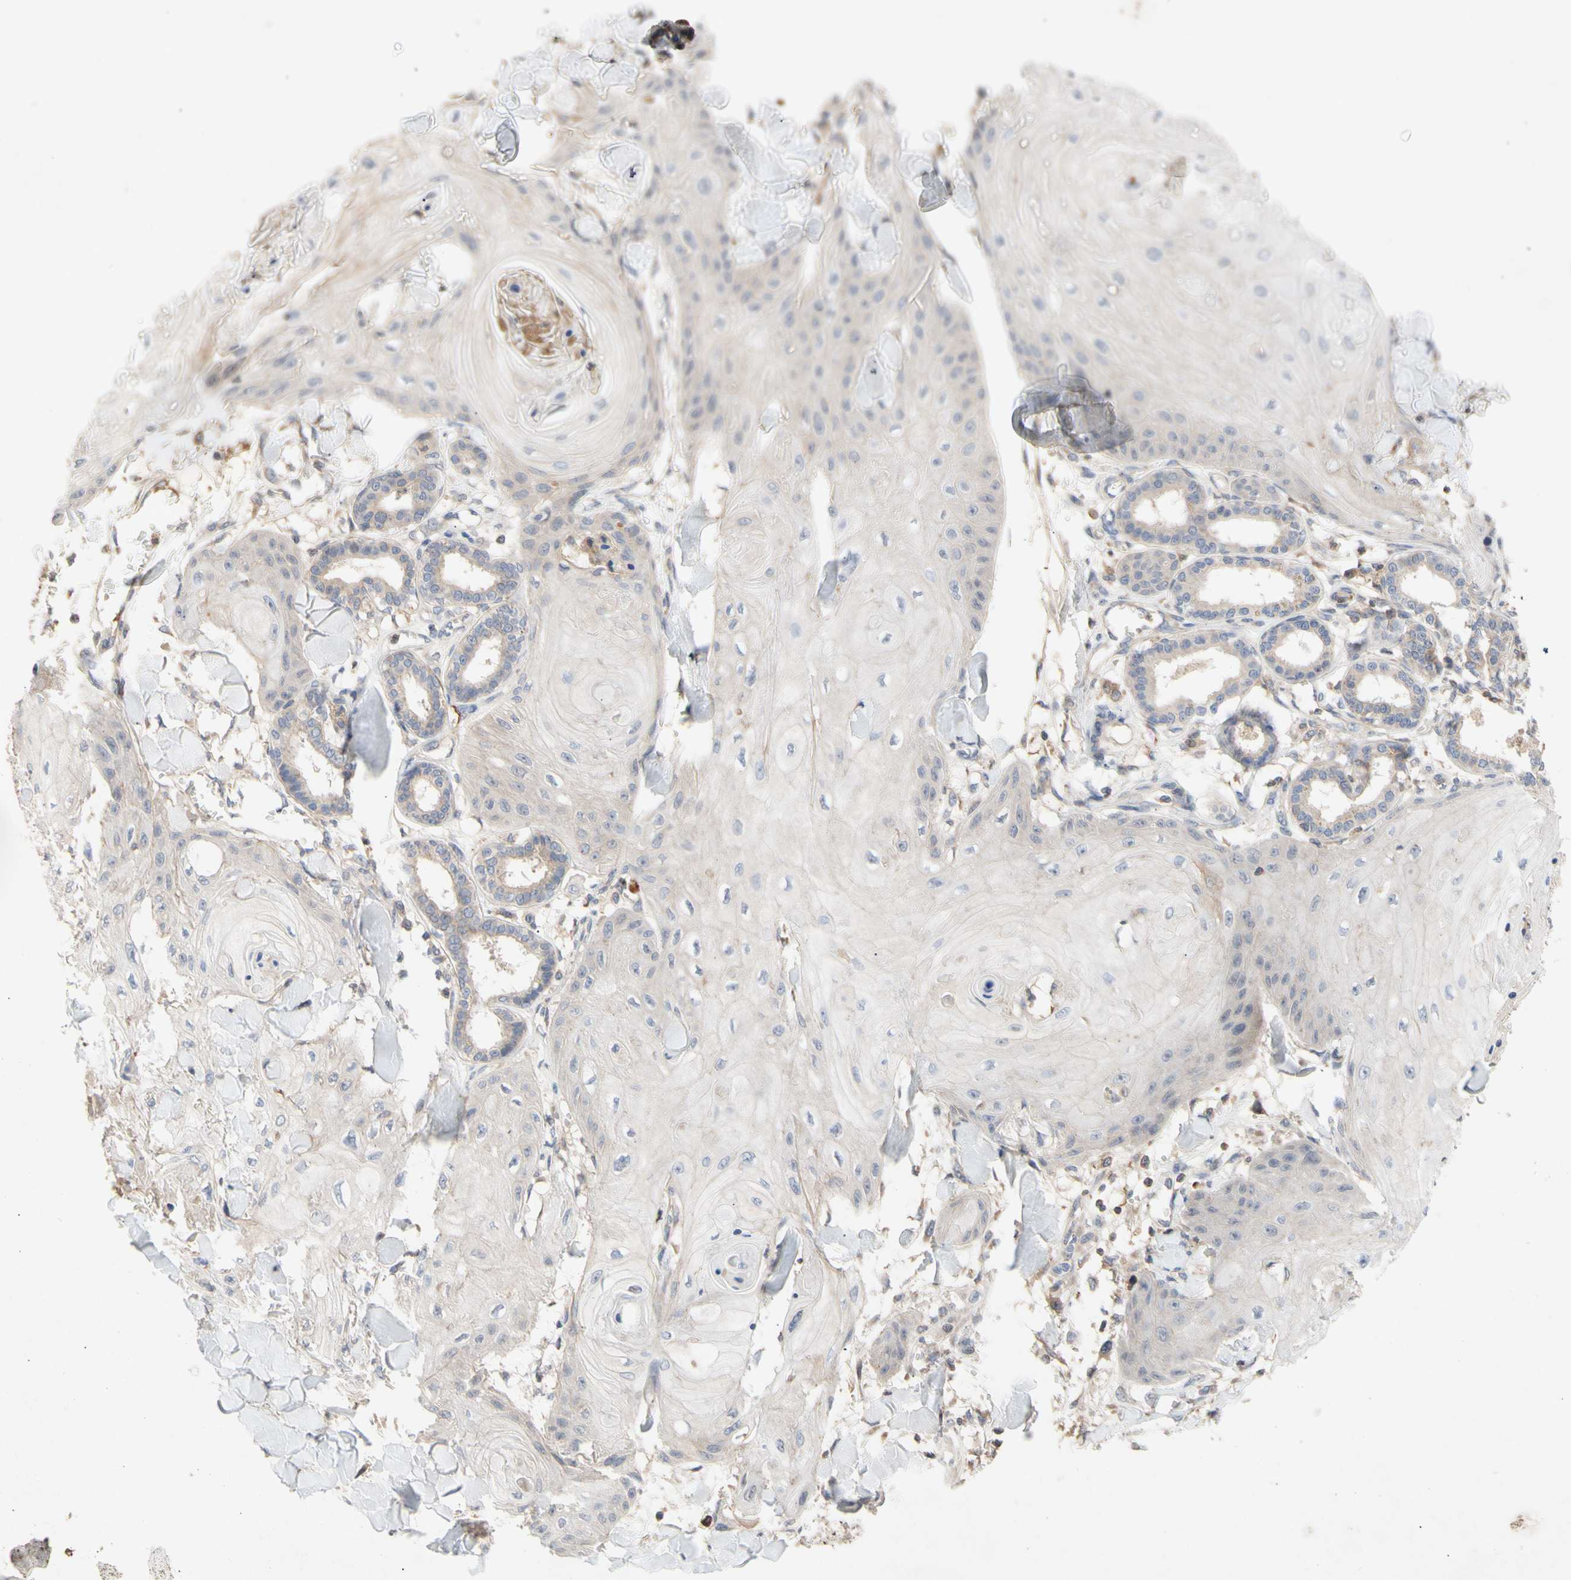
{"staining": {"intensity": "weak", "quantity": "25%-75%", "location": "cytoplasmic/membranous"}, "tissue": "skin cancer", "cell_type": "Tumor cells", "image_type": "cancer", "snomed": [{"axis": "morphology", "description": "Squamous cell carcinoma, NOS"}, {"axis": "topography", "description": "Skin"}], "caption": "Immunohistochemical staining of skin cancer (squamous cell carcinoma) shows weak cytoplasmic/membranous protein expression in approximately 25%-75% of tumor cells.", "gene": "NECTIN3", "patient": {"sex": "male", "age": 74}}